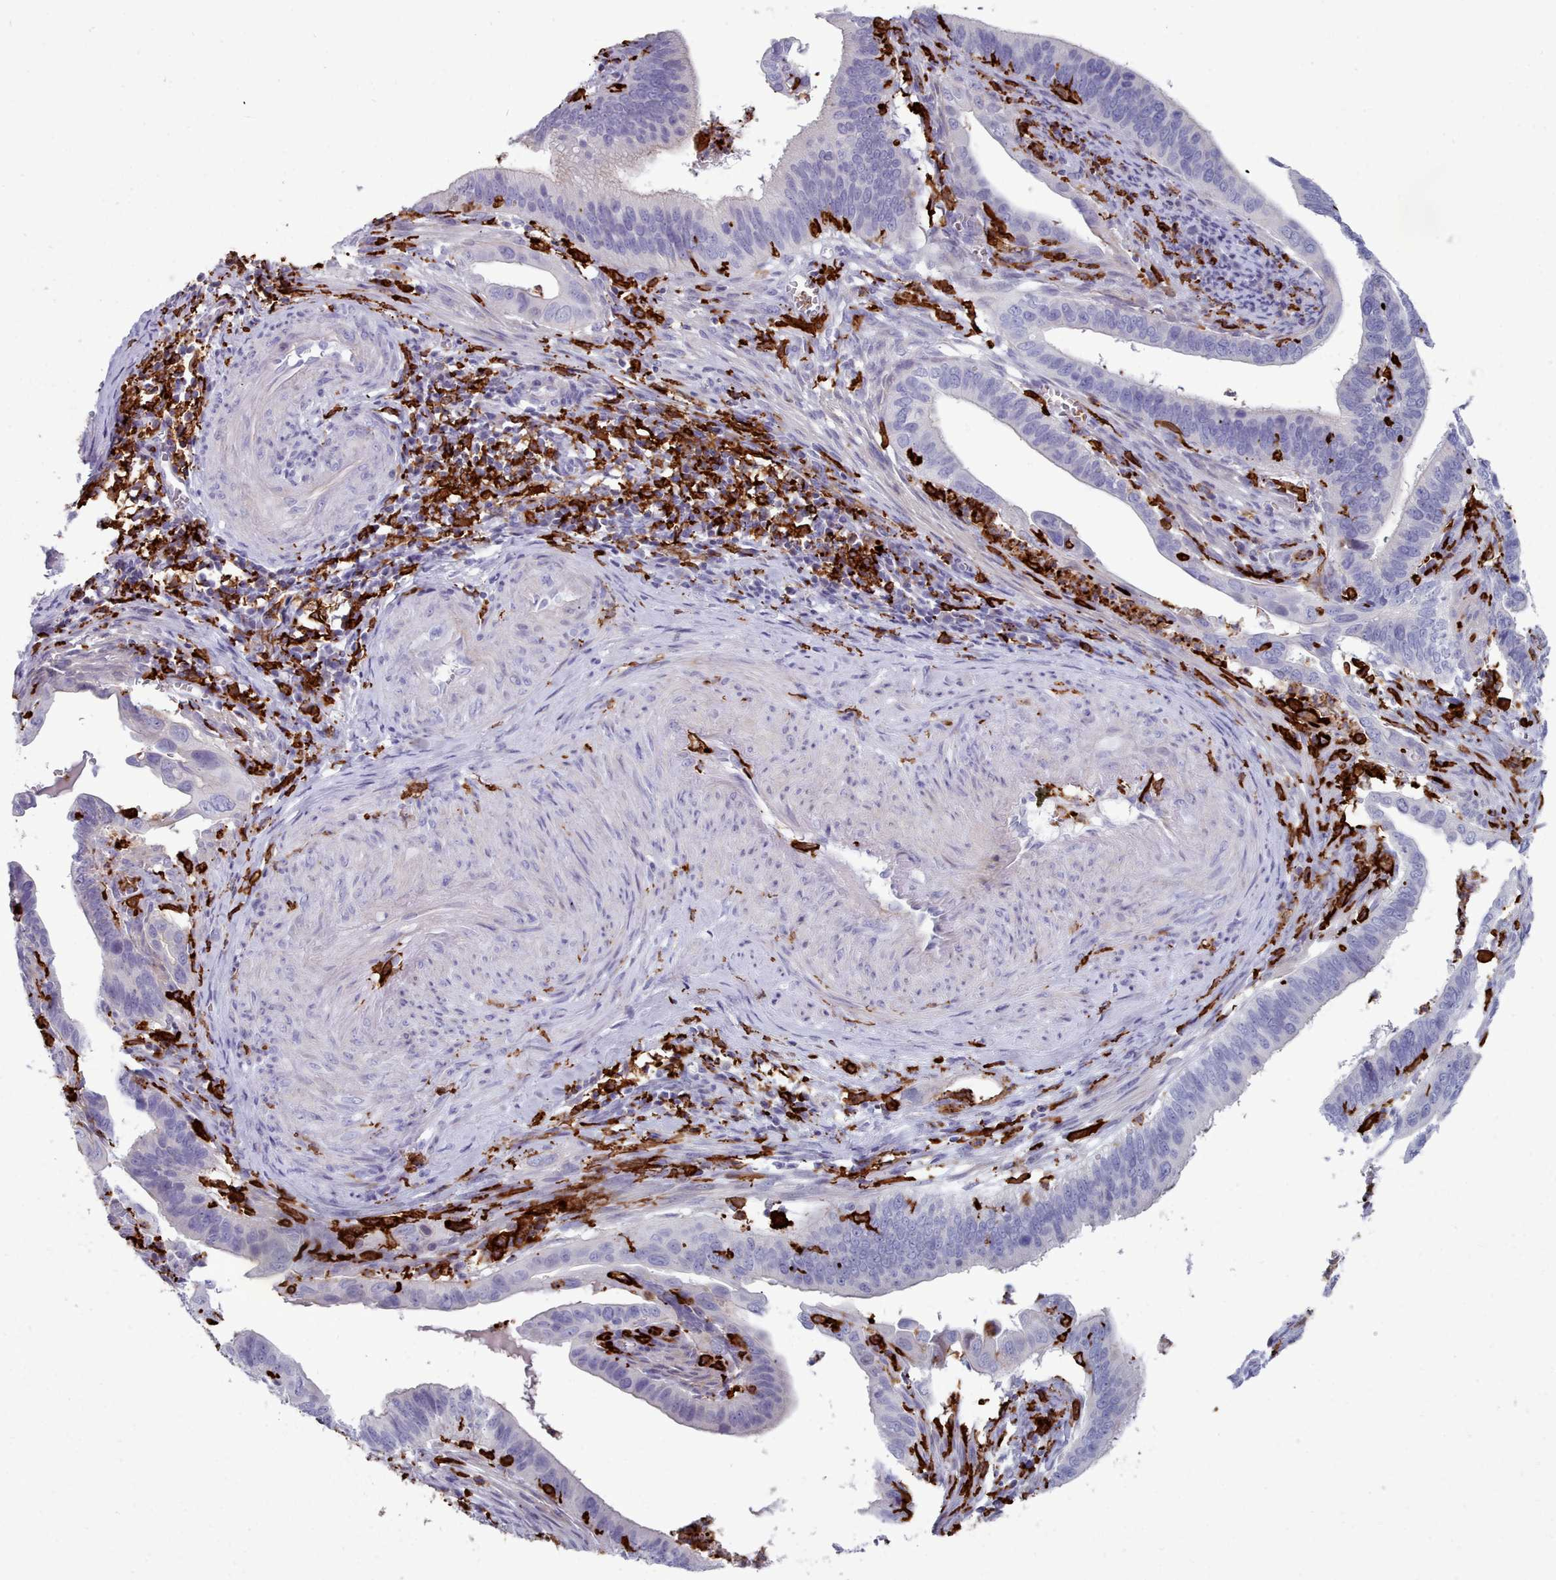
{"staining": {"intensity": "negative", "quantity": "none", "location": "none"}, "tissue": "cervical cancer", "cell_type": "Tumor cells", "image_type": "cancer", "snomed": [{"axis": "morphology", "description": "Adenocarcinoma, NOS"}, {"axis": "topography", "description": "Cervix"}], "caption": "Tumor cells are negative for brown protein staining in cervical cancer.", "gene": "AIF1", "patient": {"sex": "female", "age": 42}}